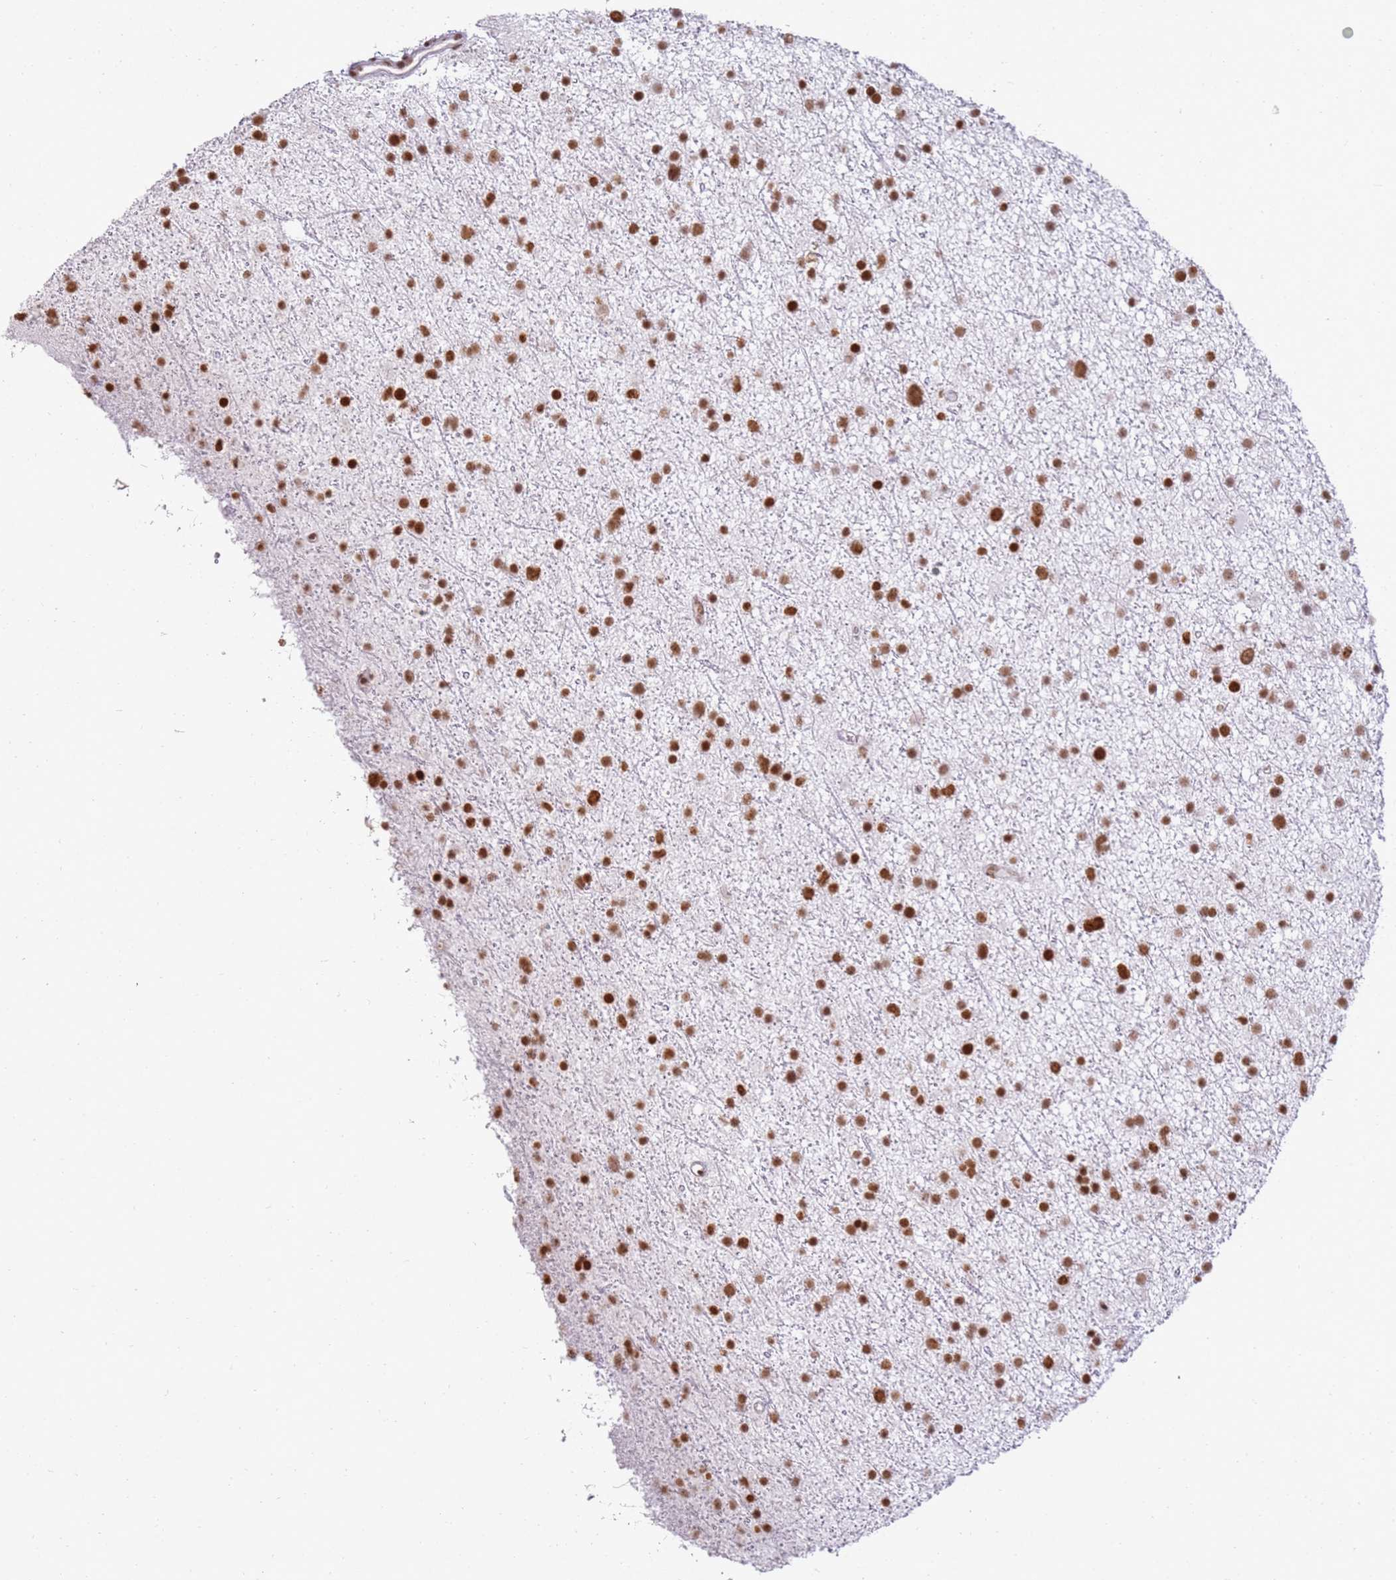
{"staining": {"intensity": "strong", "quantity": ">75%", "location": "nuclear"}, "tissue": "glioma", "cell_type": "Tumor cells", "image_type": "cancer", "snomed": [{"axis": "morphology", "description": "Glioma, malignant, Low grade"}, {"axis": "topography", "description": "Cerebral cortex"}], "caption": "Strong nuclear expression for a protein is identified in approximately >75% of tumor cells of glioma using immunohistochemistry.", "gene": "PHC2", "patient": {"sex": "female", "age": 39}}